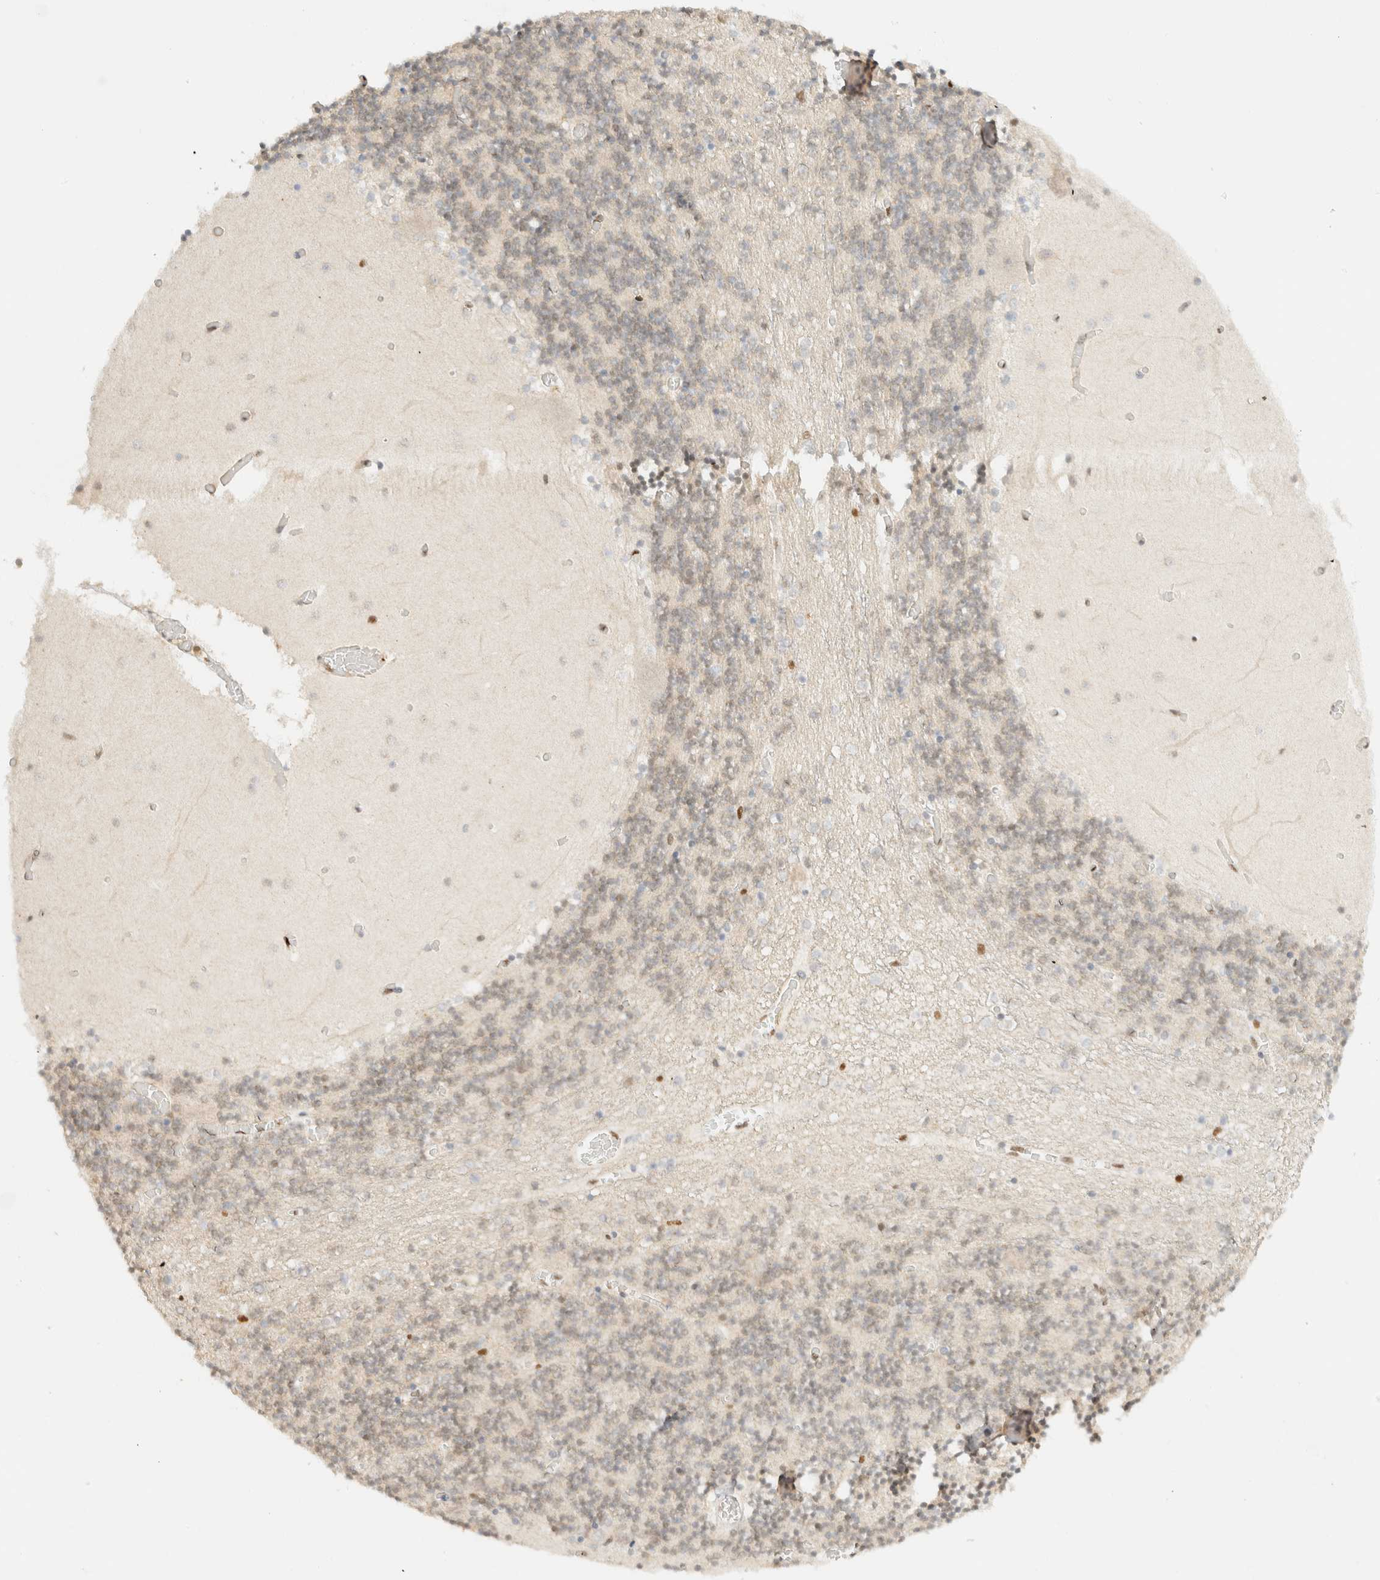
{"staining": {"intensity": "weak", "quantity": "<25%", "location": "nuclear"}, "tissue": "cerebellum", "cell_type": "Cells in granular layer", "image_type": "normal", "snomed": [{"axis": "morphology", "description": "Normal tissue, NOS"}, {"axis": "topography", "description": "Cerebellum"}], "caption": "A high-resolution image shows IHC staining of benign cerebellum, which displays no significant positivity in cells in granular layer.", "gene": "DDB2", "patient": {"sex": "female", "age": 28}}